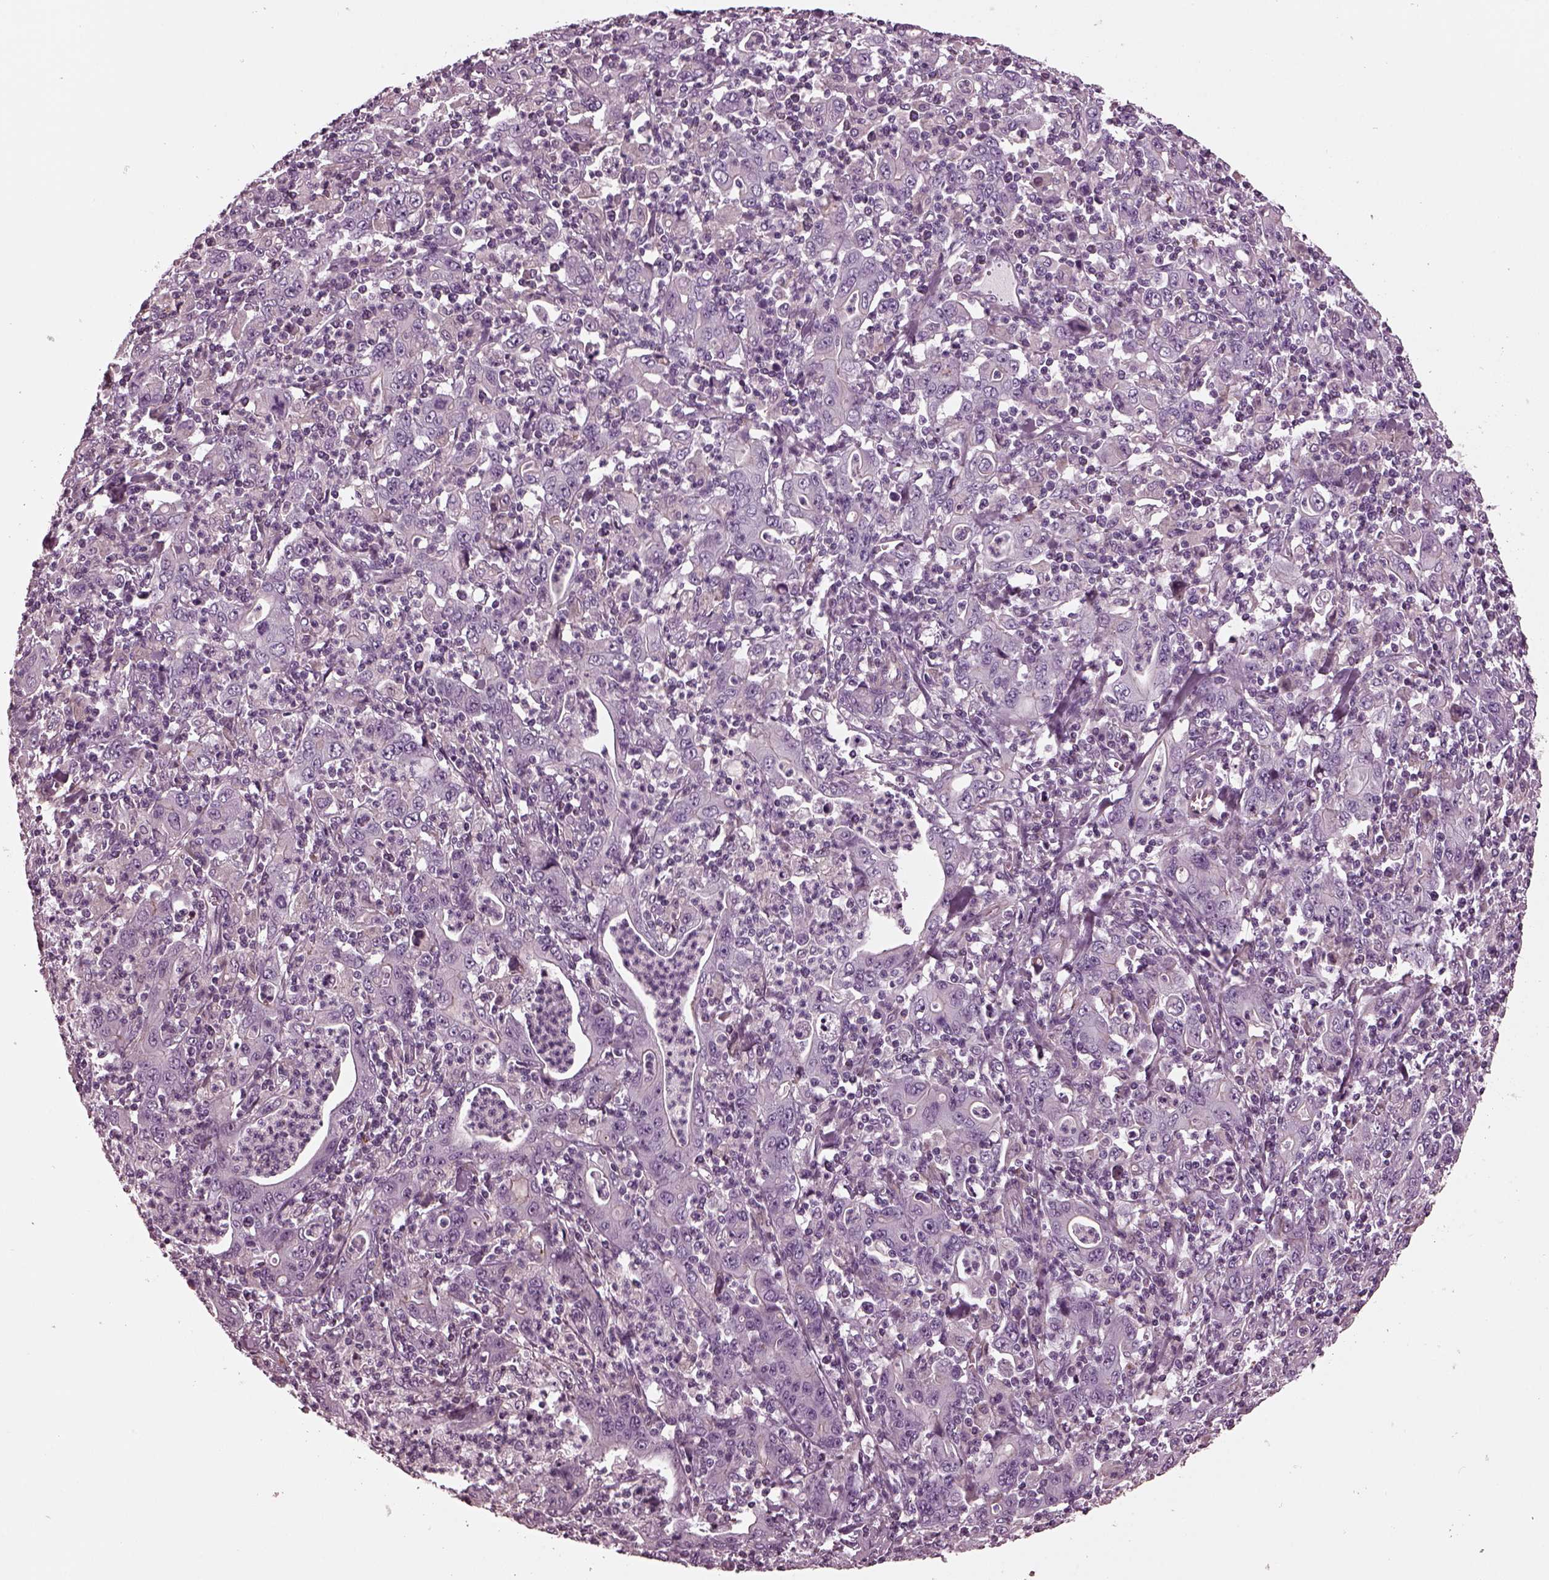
{"staining": {"intensity": "negative", "quantity": "none", "location": "none"}, "tissue": "stomach cancer", "cell_type": "Tumor cells", "image_type": "cancer", "snomed": [{"axis": "morphology", "description": "Adenocarcinoma, NOS"}, {"axis": "topography", "description": "Stomach, upper"}], "caption": "Immunohistochemistry (IHC) micrograph of stomach adenocarcinoma stained for a protein (brown), which exhibits no positivity in tumor cells. (DAB immunohistochemistry with hematoxylin counter stain).", "gene": "GDF11", "patient": {"sex": "male", "age": 69}}